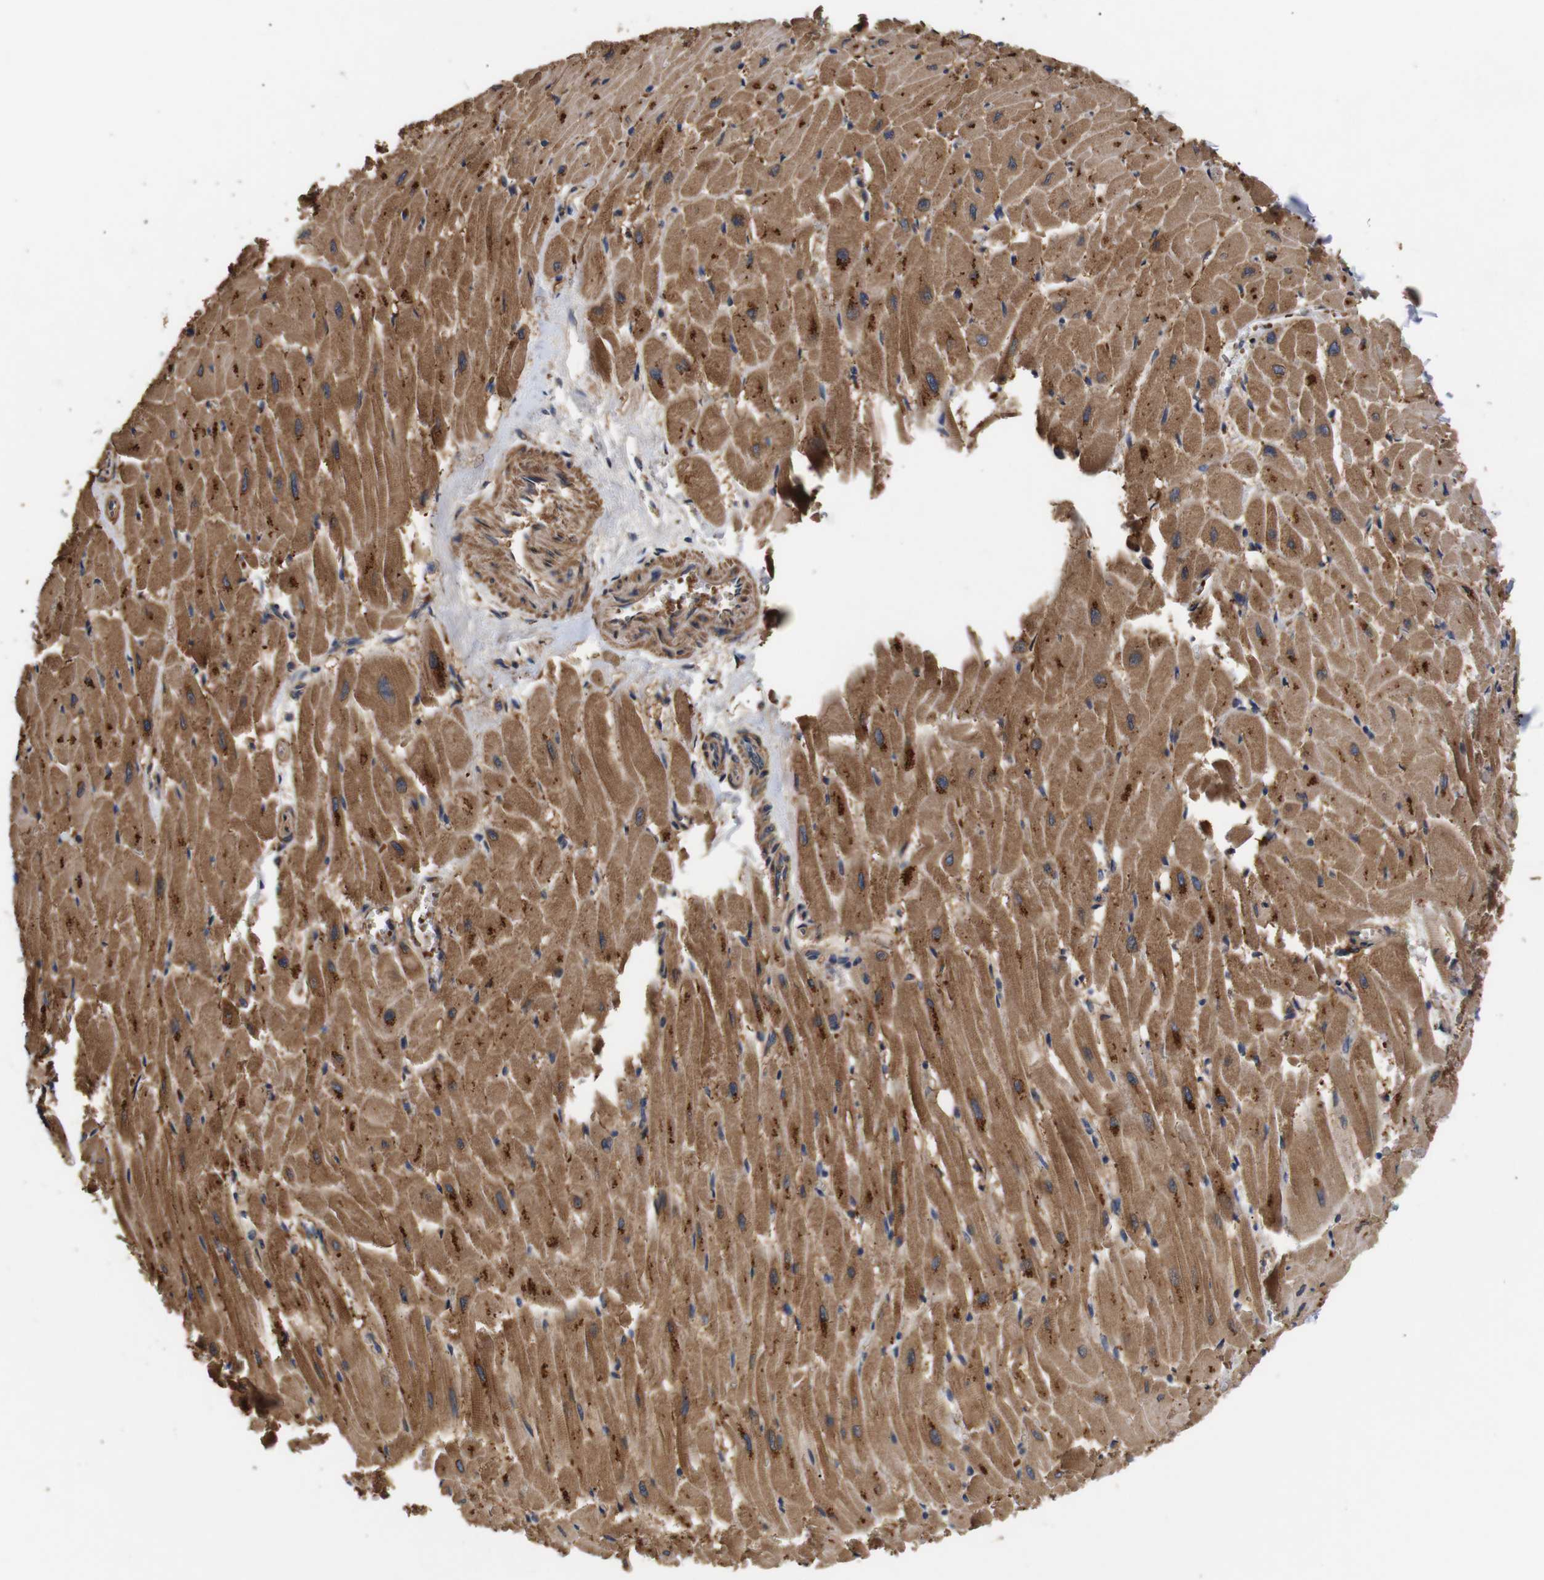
{"staining": {"intensity": "moderate", "quantity": ">75%", "location": "cytoplasmic/membranous"}, "tissue": "heart muscle", "cell_type": "Cardiomyocytes", "image_type": "normal", "snomed": [{"axis": "morphology", "description": "Normal tissue, NOS"}, {"axis": "topography", "description": "Heart"}], "caption": "This is a photomicrograph of immunohistochemistry (IHC) staining of benign heart muscle, which shows moderate positivity in the cytoplasmic/membranous of cardiomyocytes.", "gene": "DDR1", "patient": {"sex": "female", "age": 19}}